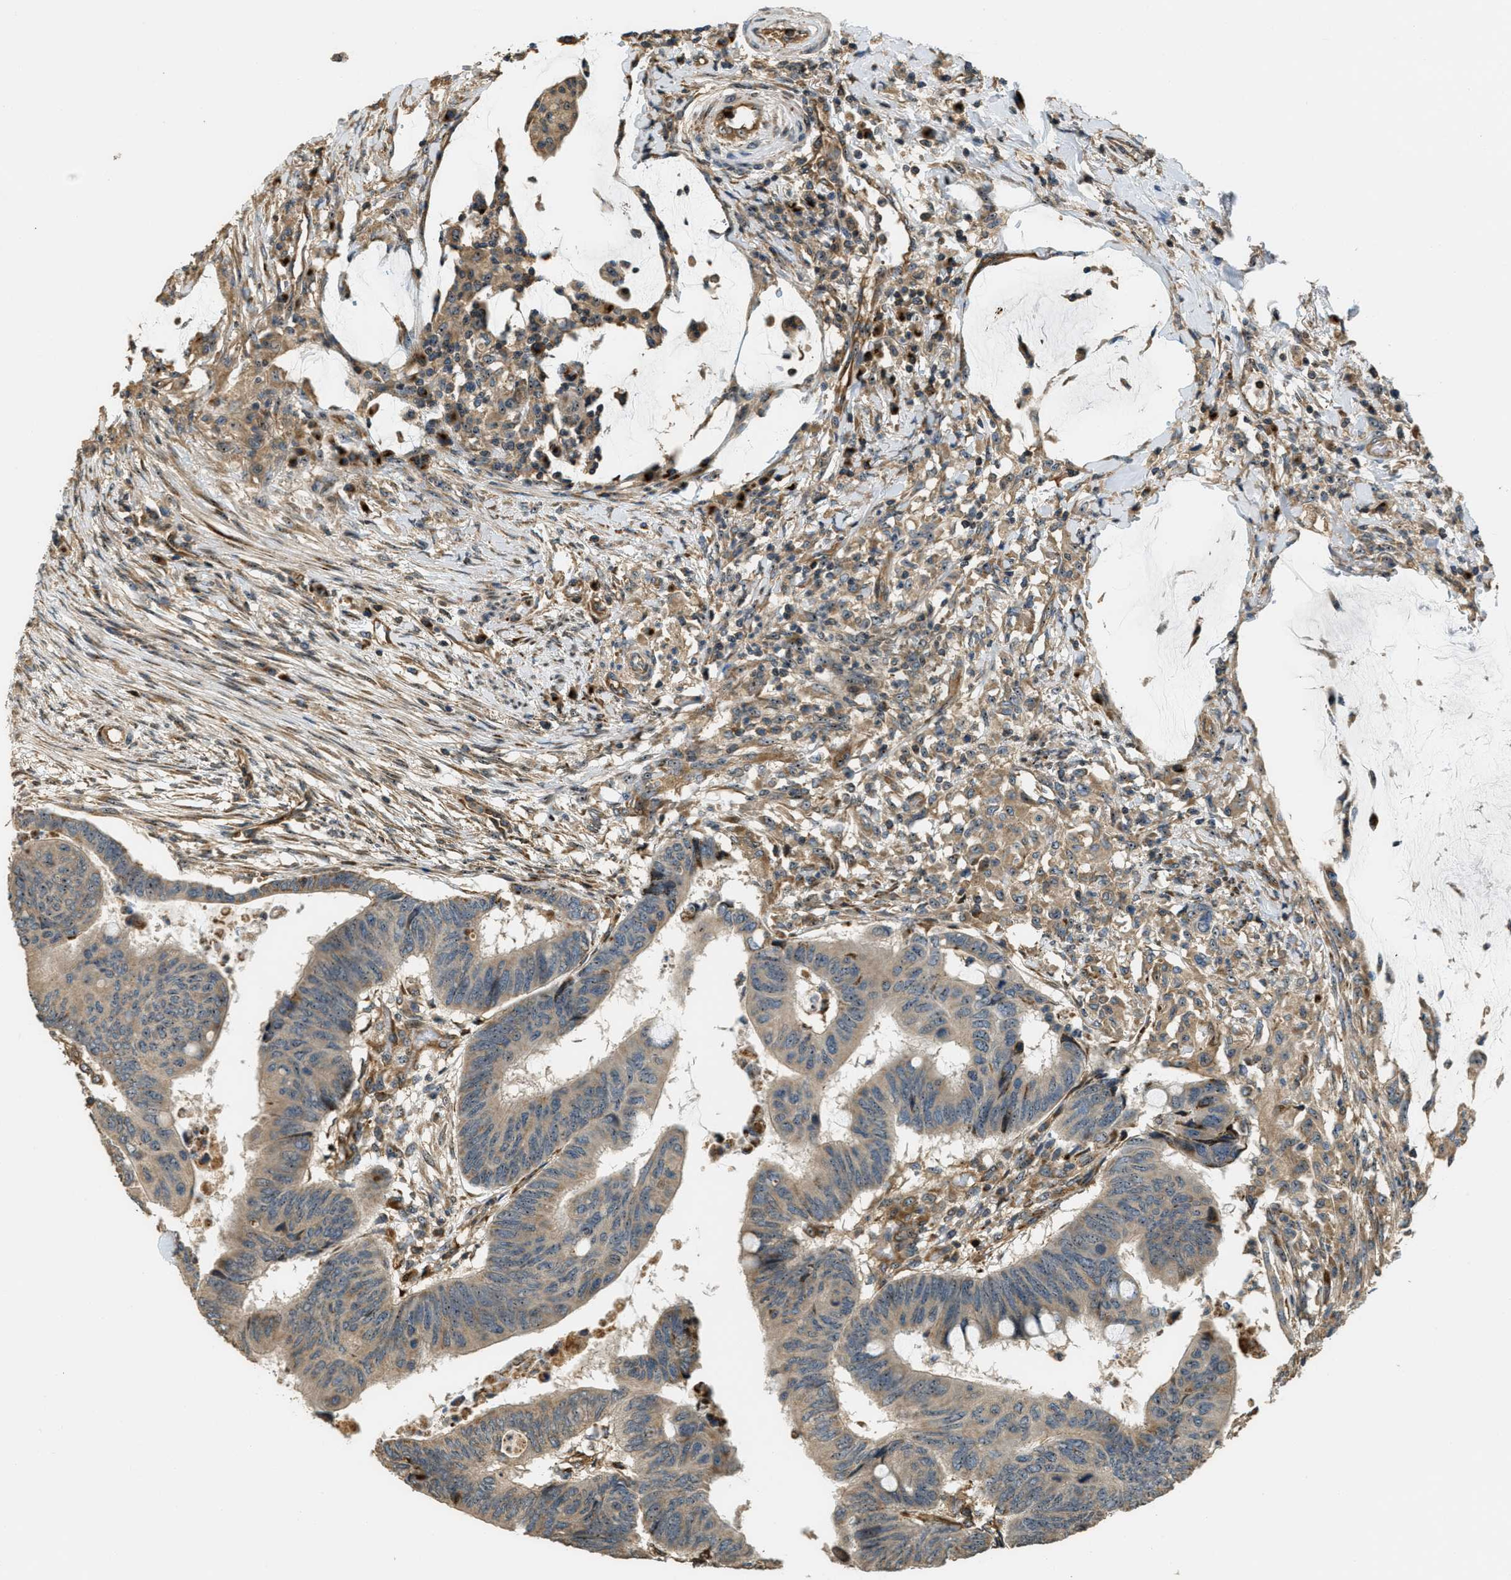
{"staining": {"intensity": "moderate", "quantity": ">75%", "location": "cytoplasmic/membranous,nuclear"}, "tissue": "colorectal cancer", "cell_type": "Tumor cells", "image_type": "cancer", "snomed": [{"axis": "morphology", "description": "Normal tissue, NOS"}, {"axis": "morphology", "description": "Adenocarcinoma, NOS"}, {"axis": "topography", "description": "Rectum"}, {"axis": "topography", "description": "Peripheral nerve tissue"}], "caption": "Colorectal cancer (adenocarcinoma) was stained to show a protein in brown. There is medium levels of moderate cytoplasmic/membranous and nuclear positivity in about >75% of tumor cells.", "gene": "LRP12", "patient": {"sex": "male", "age": 92}}